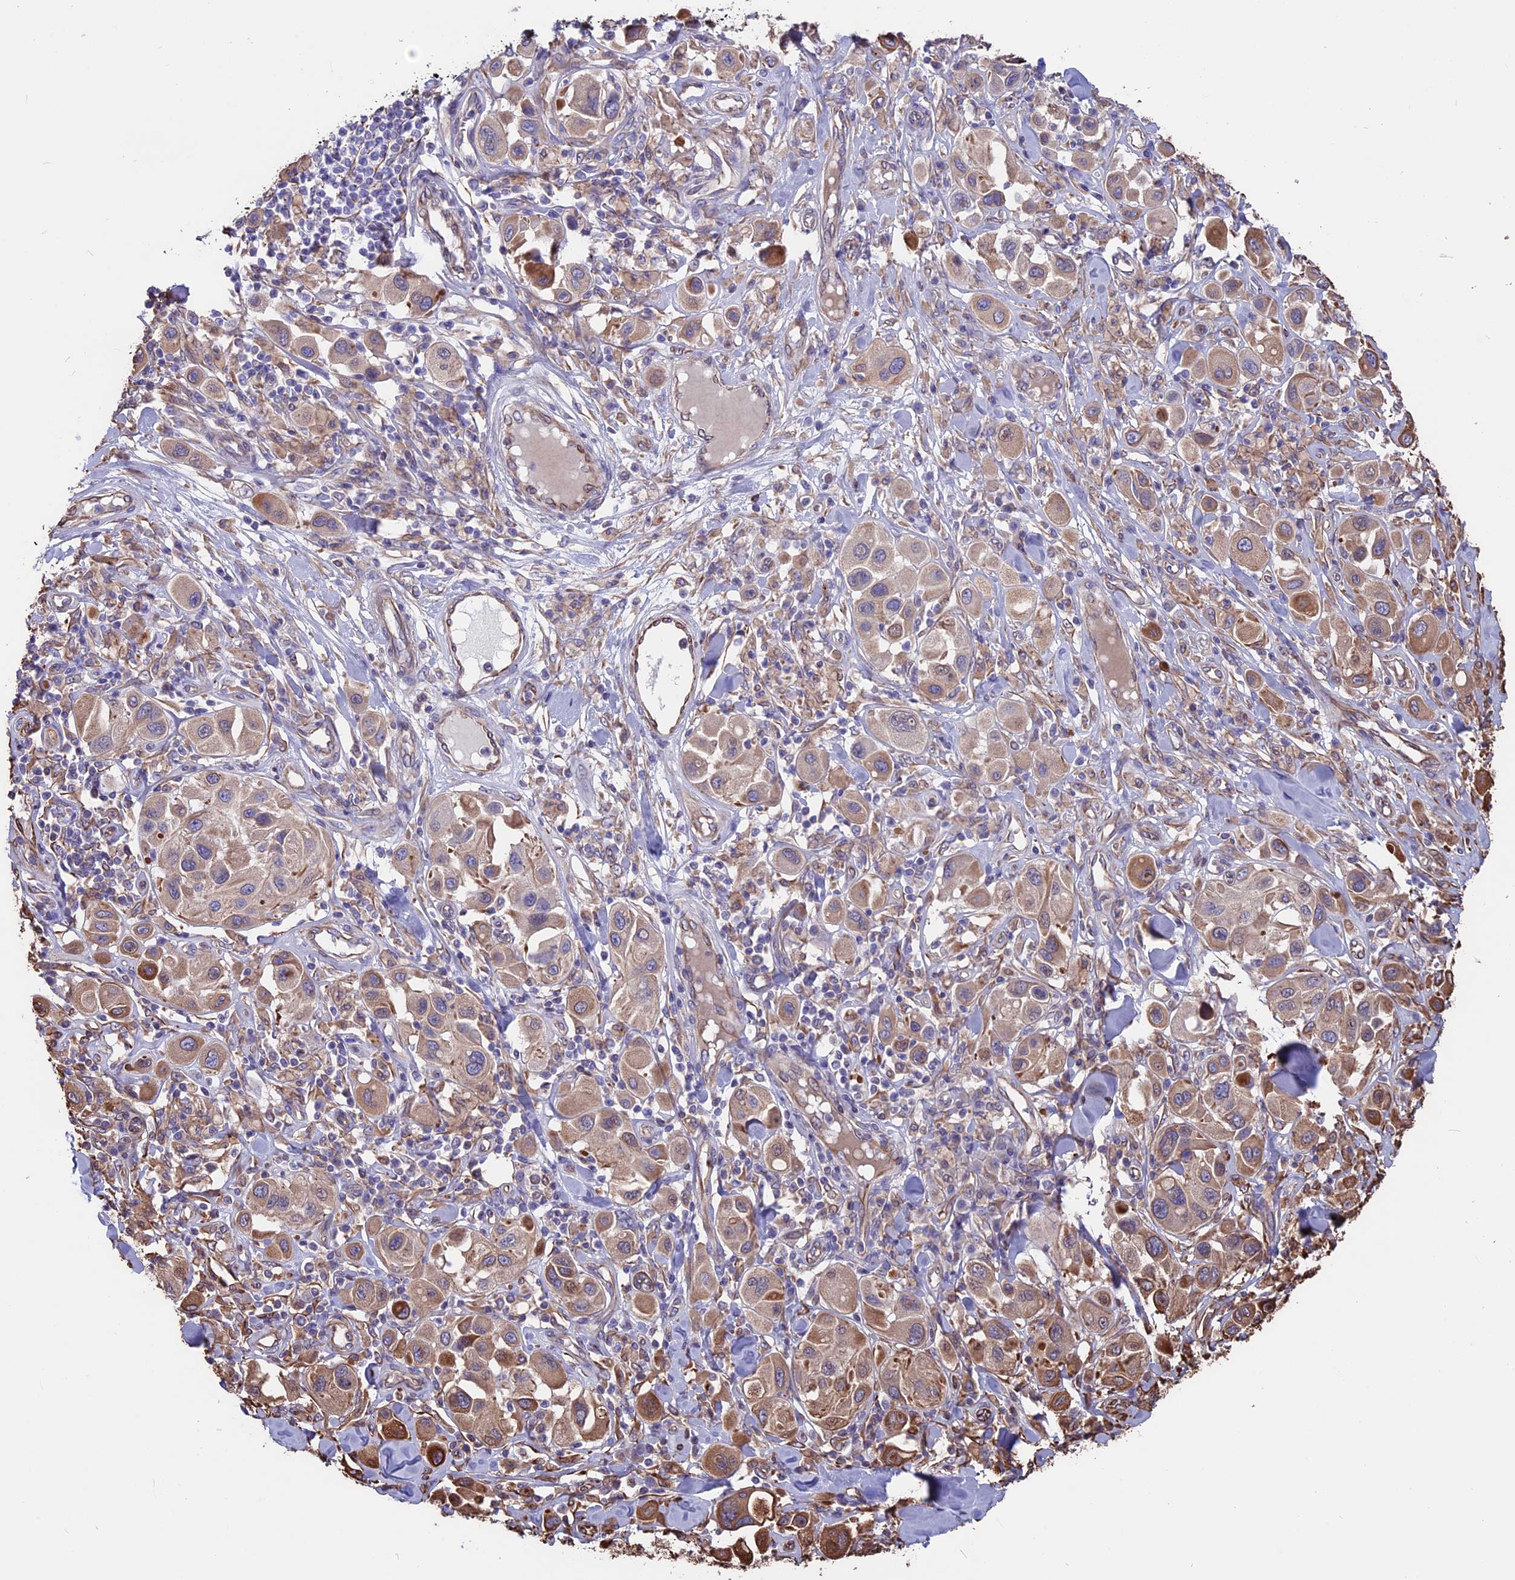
{"staining": {"intensity": "weak", "quantity": ">75%", "location": "cytoplasmic/membranous"}, "tissue": "melanoma", "cell_type": "Tumor cells", "image_type": "cancer", "snomed": [{"axis": "morphology", "description": "Malignant melanoma, Metastatic site"}, {"axis": "topography", "description": "Skin"}], "caption": "Protein expression by immunohistochemistry displays weak cytoplasmic/membranous expression in approximately >75% of tumor cells in melanoma.", "gene": "SEH1L", "patient": {"sex": "male", "age": 41}}